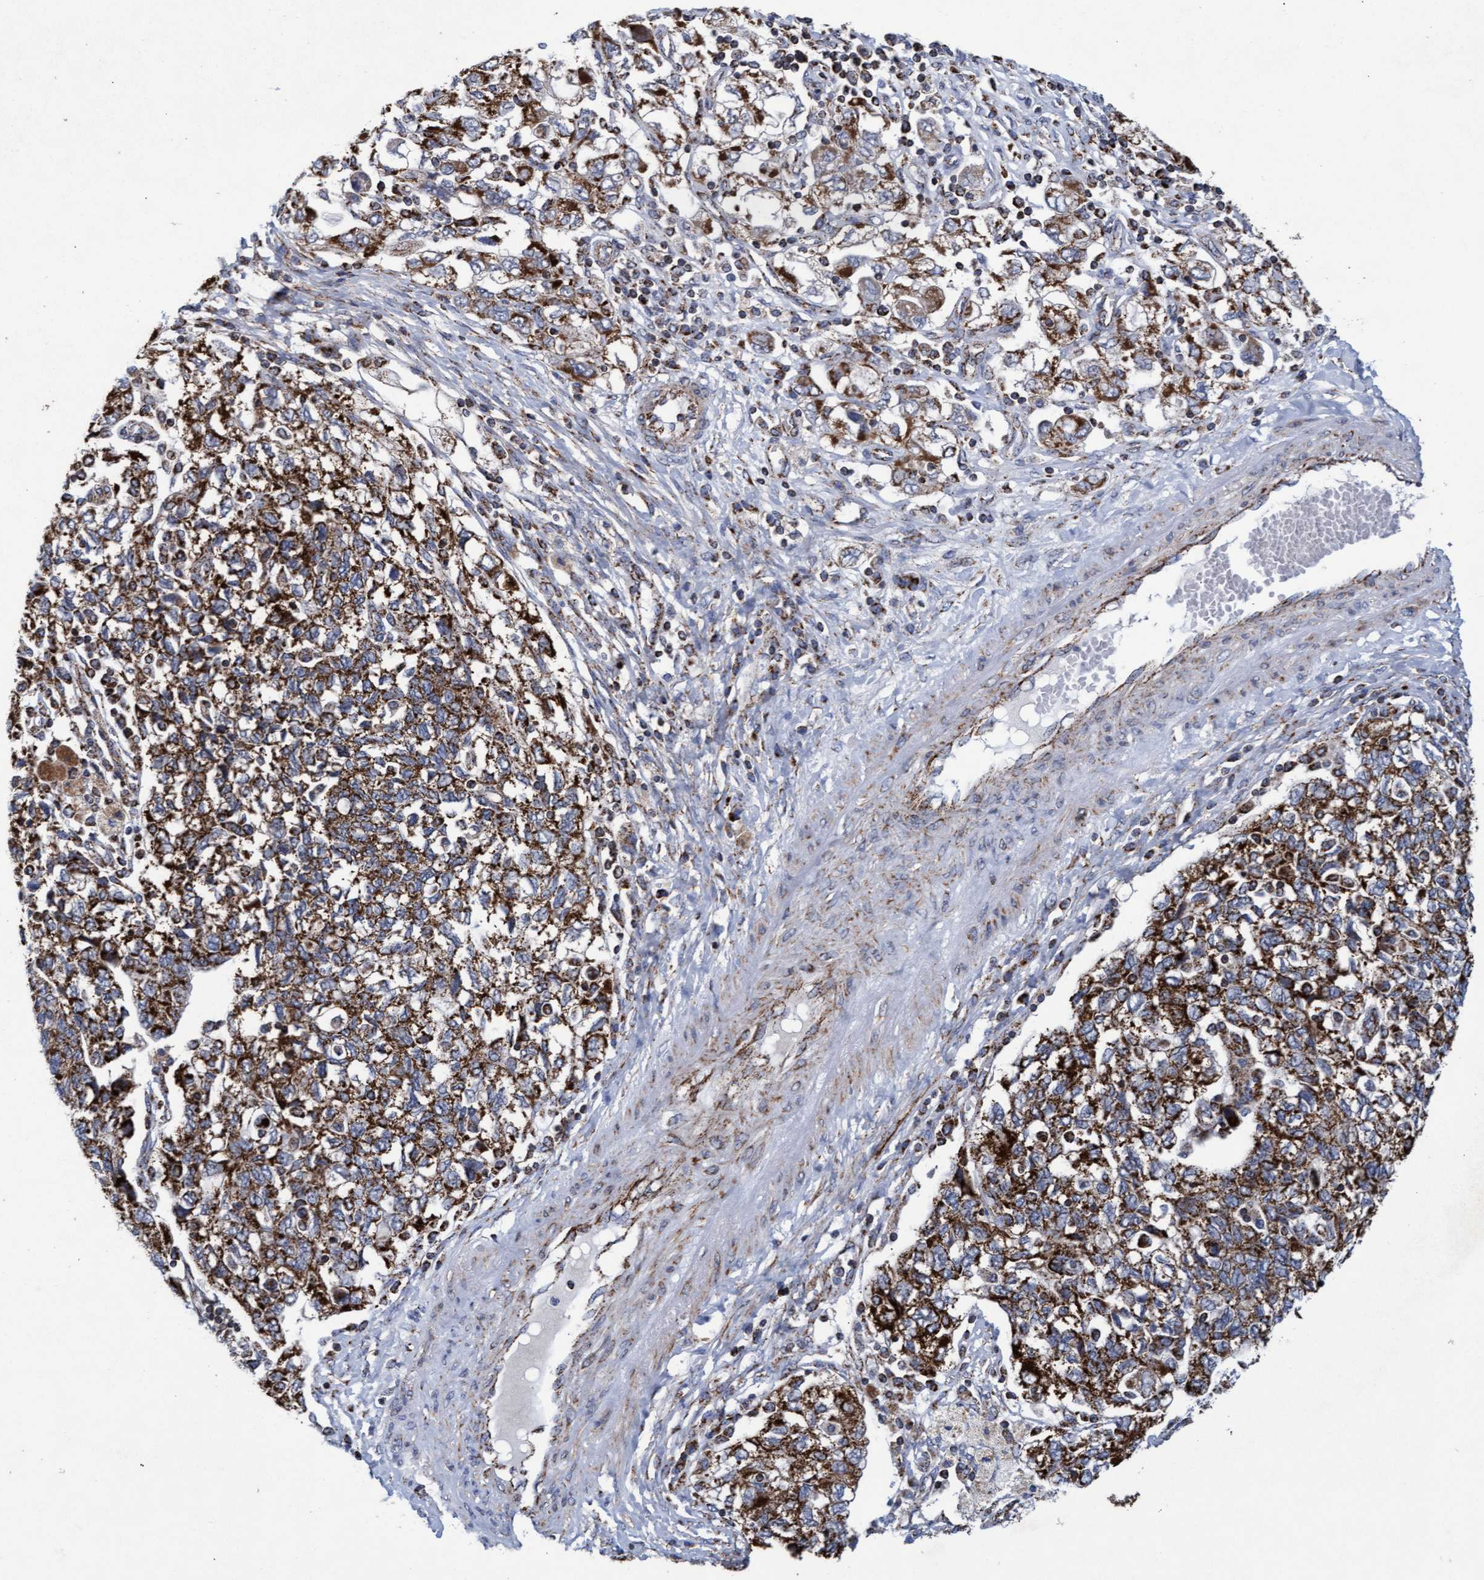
{"staining": {"intensity": "strong", "quantity": ">75%", "location": "cytoplasmic/membranous"}, "tissue": "ovarian cancer", "cell_type": "Tumor cells", "image_type": "cancer", "snomed": [{"axis": "morphology", "description": "Carcinoma, NOS"}, {"axis": "morphology", "description": "Cystadenocarcinoma, serous, NOS"}, {"axis": "topography", "description": "Ovary"}], "caption": "This photomicrograph displays immunohistochemistry staining of ovarian carcinoma, with high strong cytoplasmic/membranous expression in approximately >75% of tumor cells.", "gene": "MRPL38", "patient": {"sex": "female", "age": 69}}